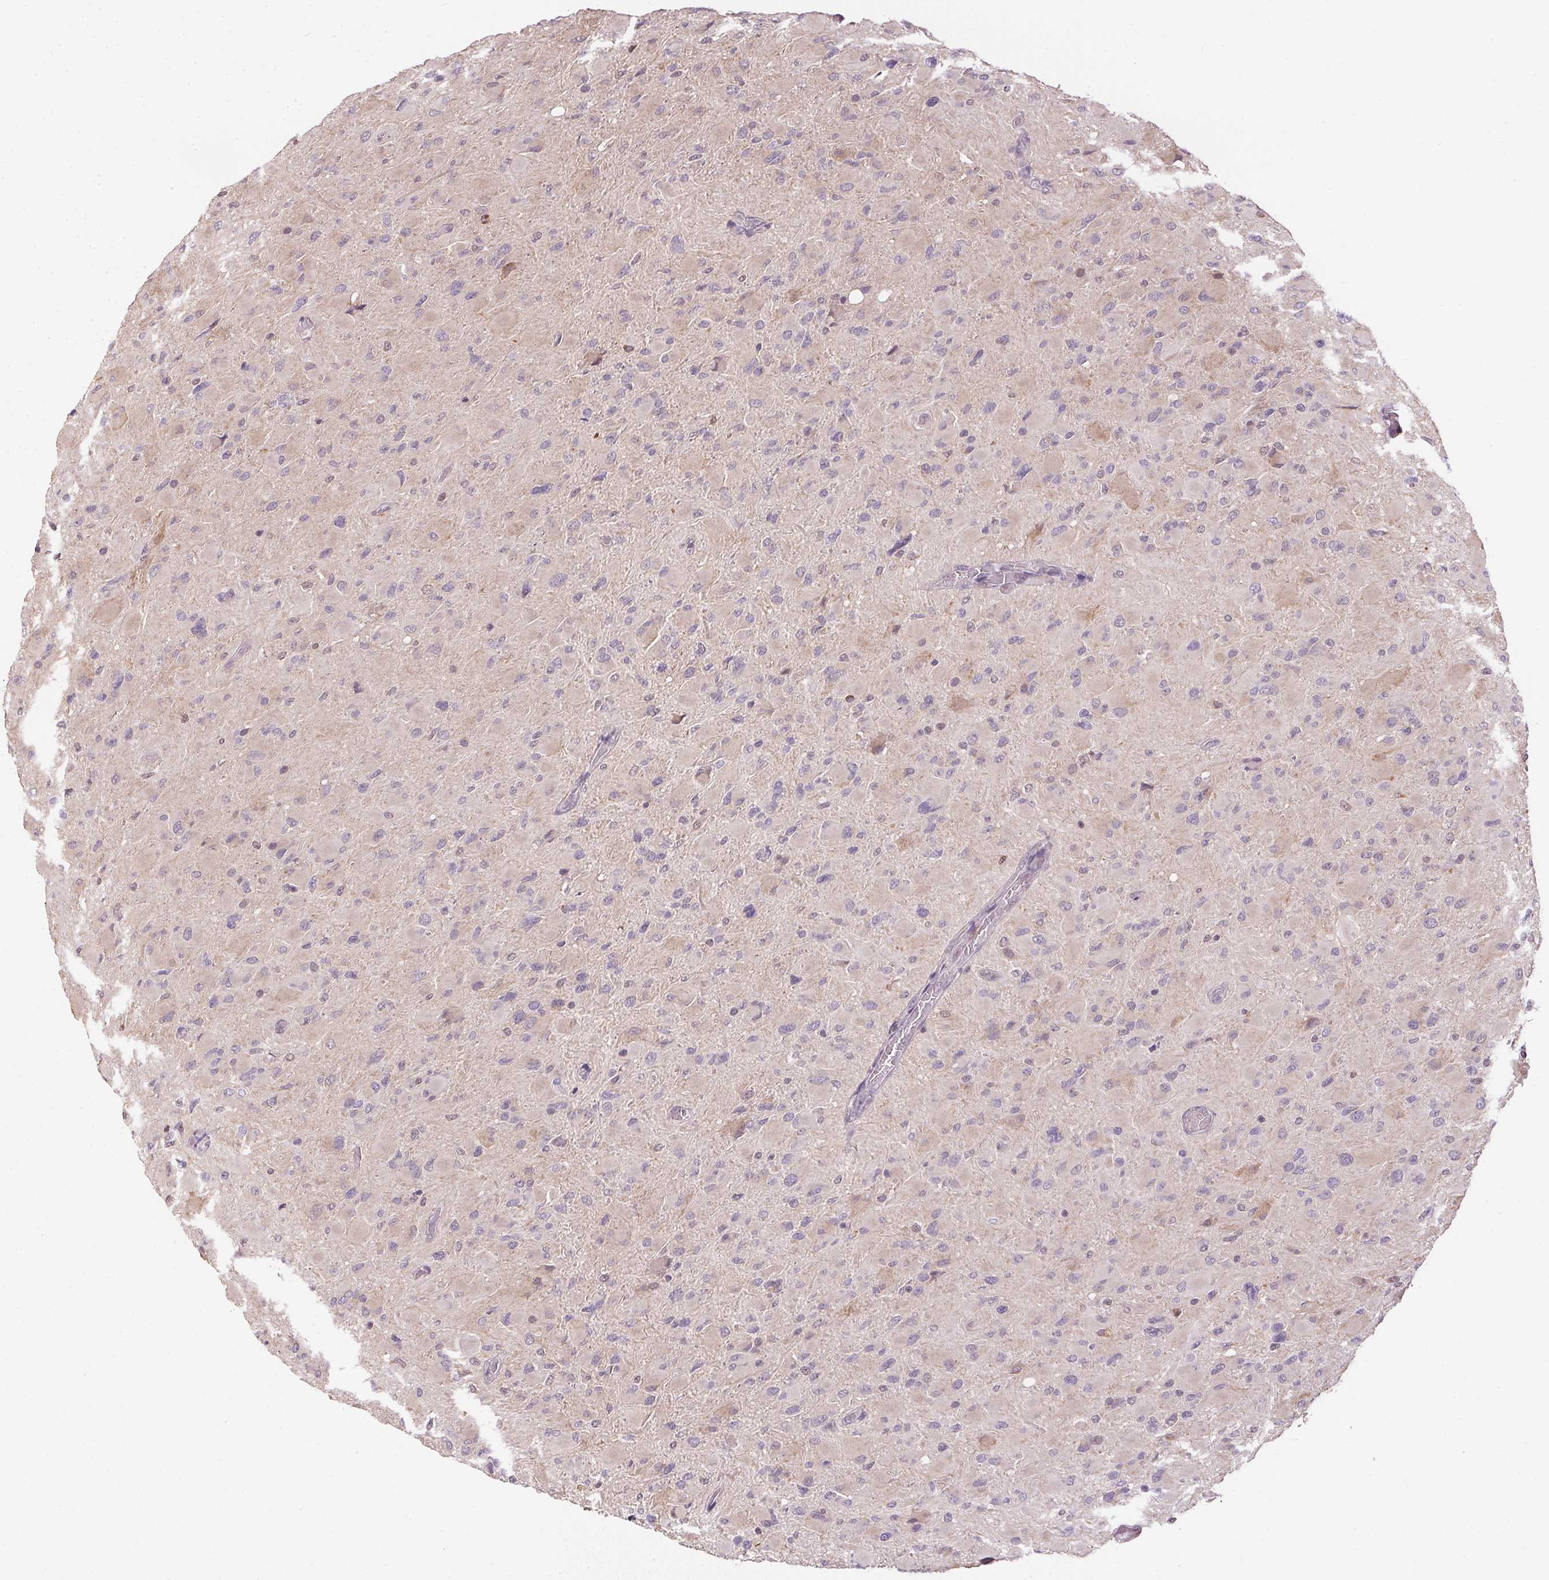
{"staining": {"intensity": "negative", "quantity": "none", "location": "none"}, "tissue": "glioma", "cell_type": "Tumor cells", "image_type": "cancer", "snomed": [{"axis": "morphology", "description": "Glioma, malignant, High grade"}, {"axis": "topography", "description": "Cerebral cortex"}], "caption": "An immunohistochemistry (IHC) photomicrograph of glioma is shown. There is no staining in tumor cells of glioma.", "gene": "SC5D", "patient": {"sex": "female", "age": 36}}